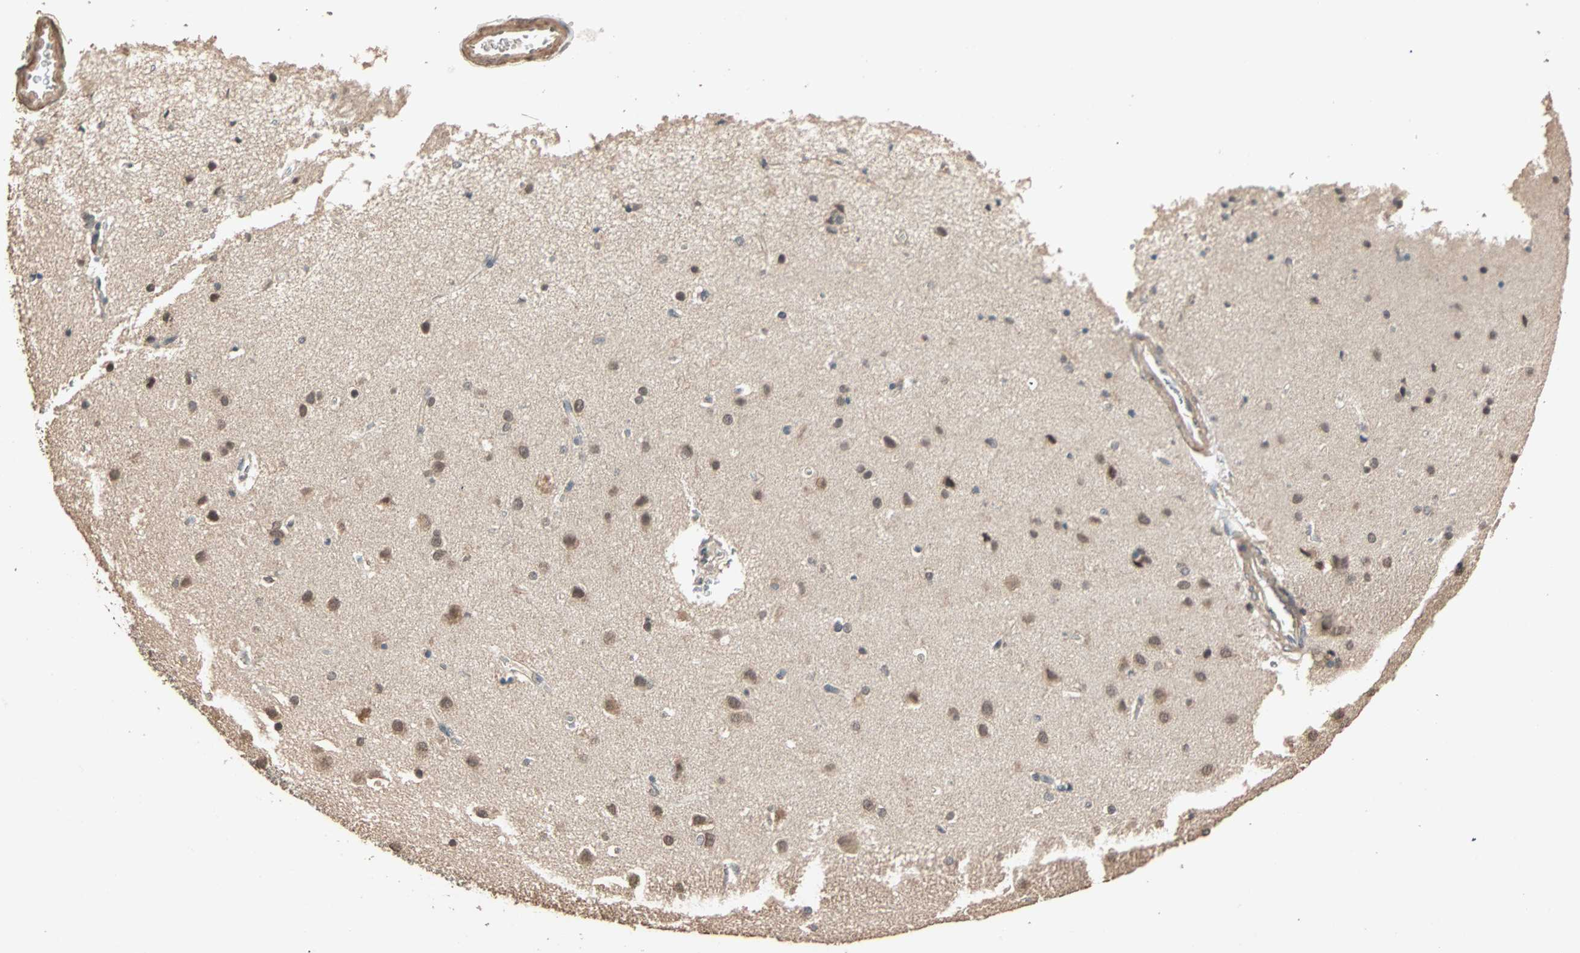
{"staining": {"intensity": "weak", "quantity": ">75%", "location": "cytoplasmic/membranous"}, "tissue": "cerebral cortex", "cell_type": "Endothelial cells", "image_type": "normal", "snomed": [{"axis": "morphology", "description": "Normal tissue, NOS"}, {"axis": "topography", "description": "Cerebral cortex"}], "caption": "IHC photomicrograph of benign human cerebral cortex stained for a protein (brown), which demonstrates low levels of weak cytoplasmic/membranous expression in approximately >75% of endothelial cells.", "gene": "ZBTB33", "patient": {"sex": "female", "age": 54}}